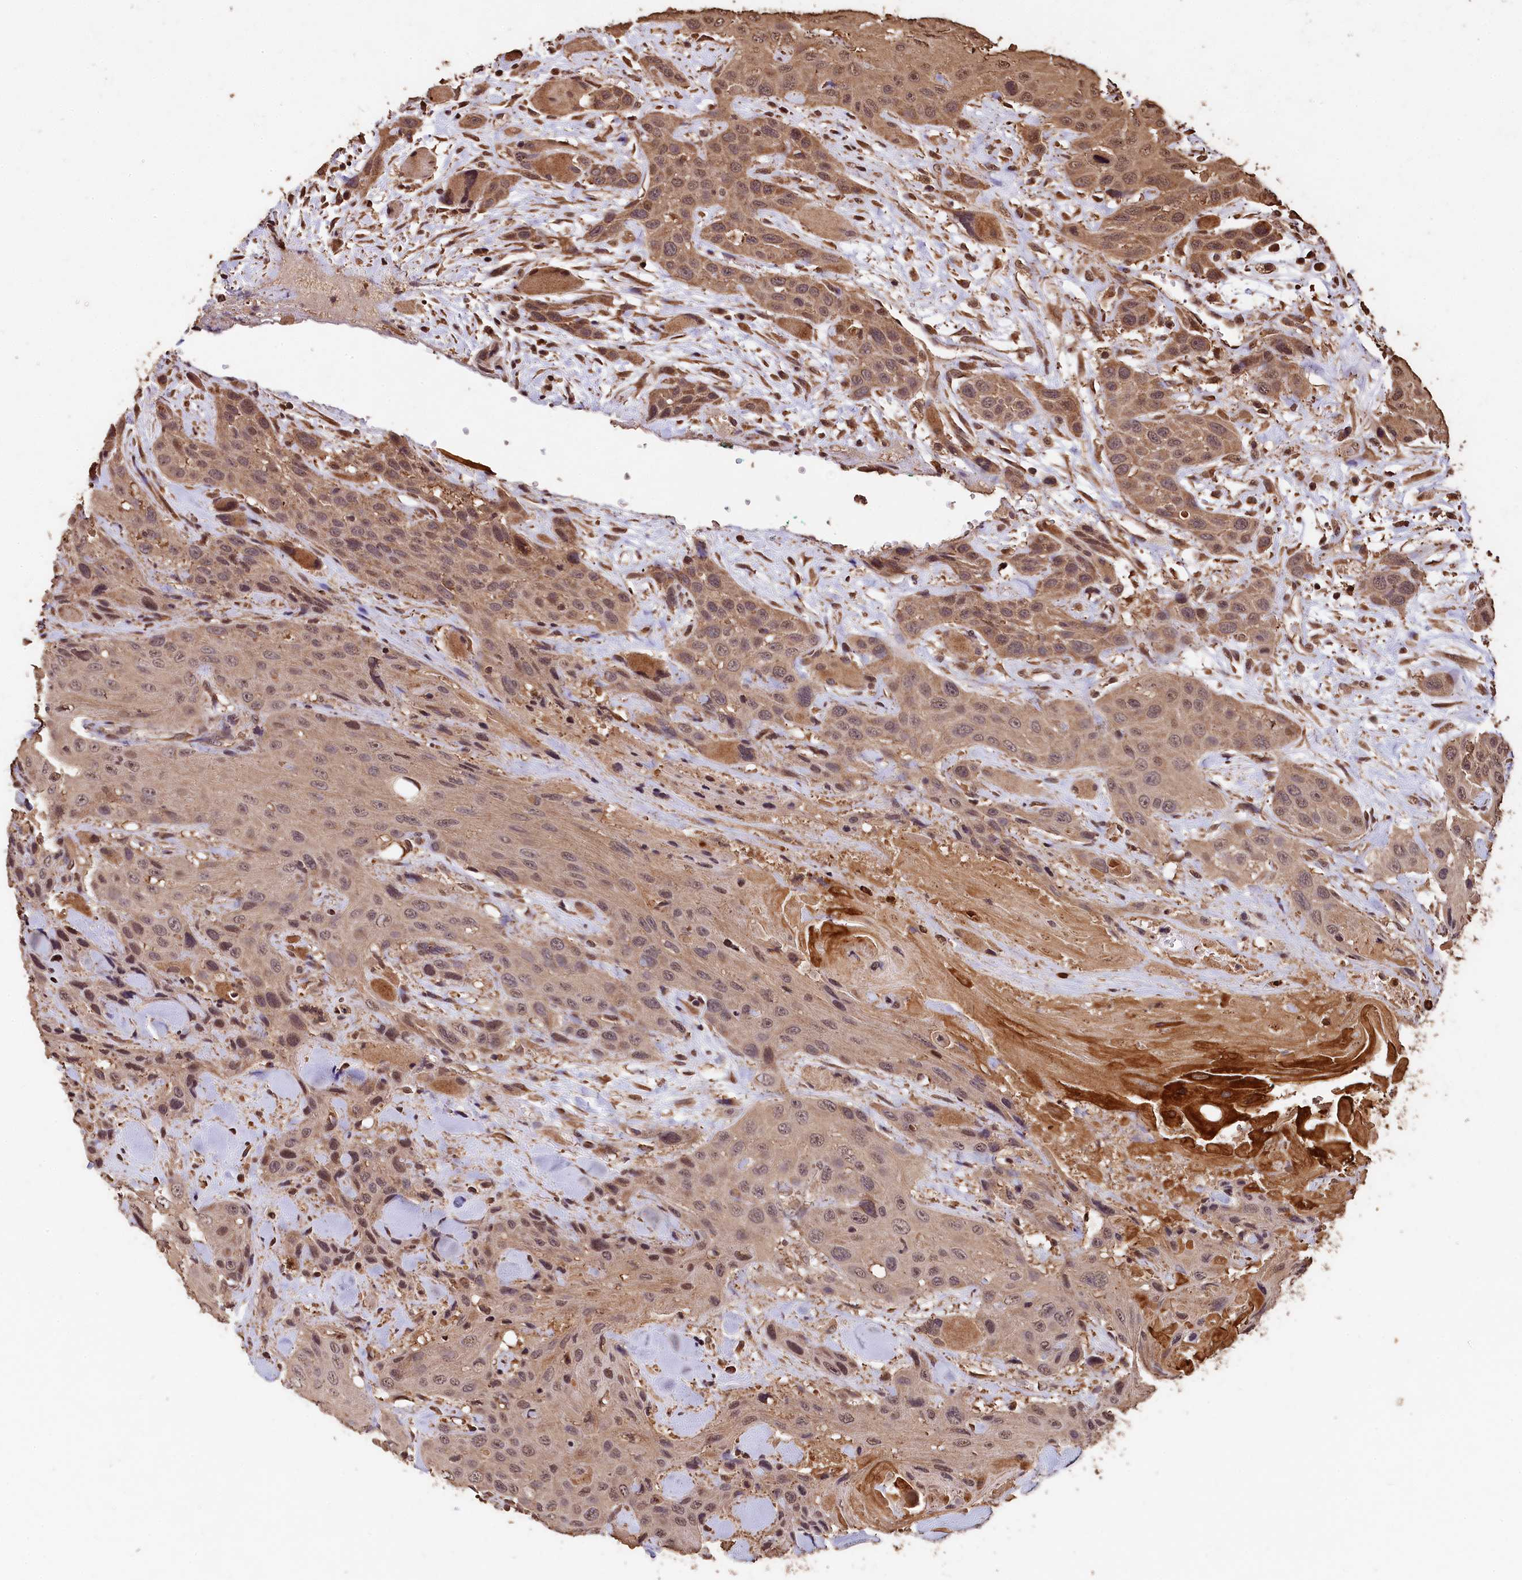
{"staining": {"intensity": "weak", "quantity": ">75%", "location": "cytoplasmic/membranous,nuclear"}, "tissue": "head and neck cancer", "cell_type": "Tumor cells", "image_type": "cancer", "snomed": [{"axis": "morphology", "description": "Squamous cell carcinoma, NOS"}, {"axis": "topography", "description": "Head-Neck"}], "caption": "Immunohistochemistry staining of head and neck cancer (squamous cell carcinoma), which demonstrates low levels of weak cytoplasmic/membranous and nuclear staining in approximately >75% of tumor cells indicating weak cytoplasmic/membranous and nuclear protein expression. The staining was performed using DAB (3,3'-diaminobenzidine) (brown) for protein detection and nuclei were counterstained in hematoxylin (blue).", "gene": "CEP57L1", "patient": {"sex": "male", "age": 81}}